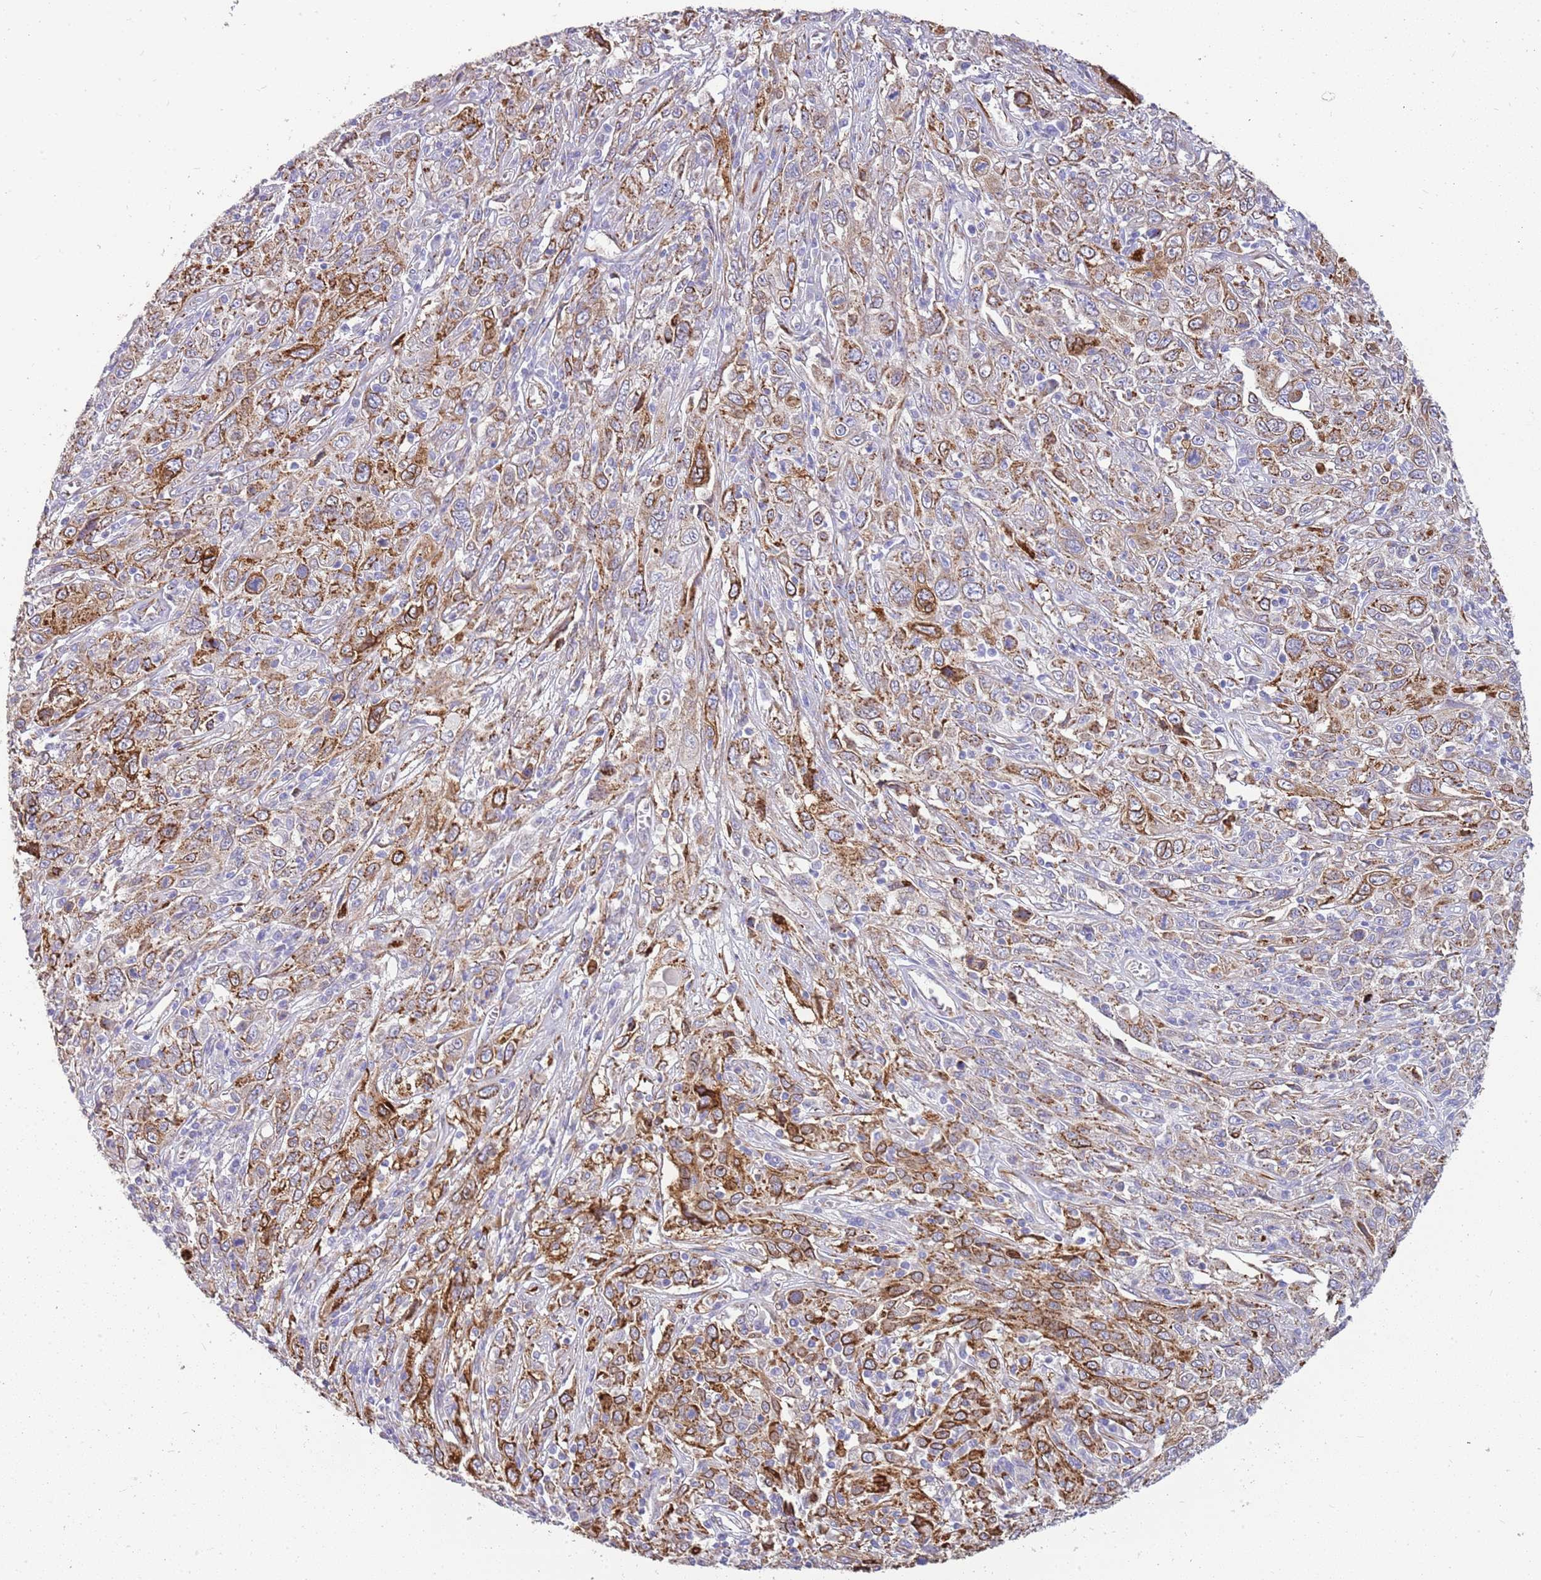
{"staining": {"intensity": "moderate", "quantity": ">75%", "location": "cytoplasmic/membranous"}, "tissue": "cervical cancer", "cell_type": "Tumor cells", "image_type": "cancer", "snomed": [{"axis": "morphology", "description": "Squamous cell carcinoma, NOS"}, {"axis": "topography", "description": "Cervix"}], "caption": "A medium amount of moderate cytoplasmic/membranous expression is present in approximately >75% of tumor cells in cervical squamous cell carcinoma tissue. Nuclei are stained in blue.", "gene": "ZDHHC1", "patient": {"sex": "female", "age": 46}}